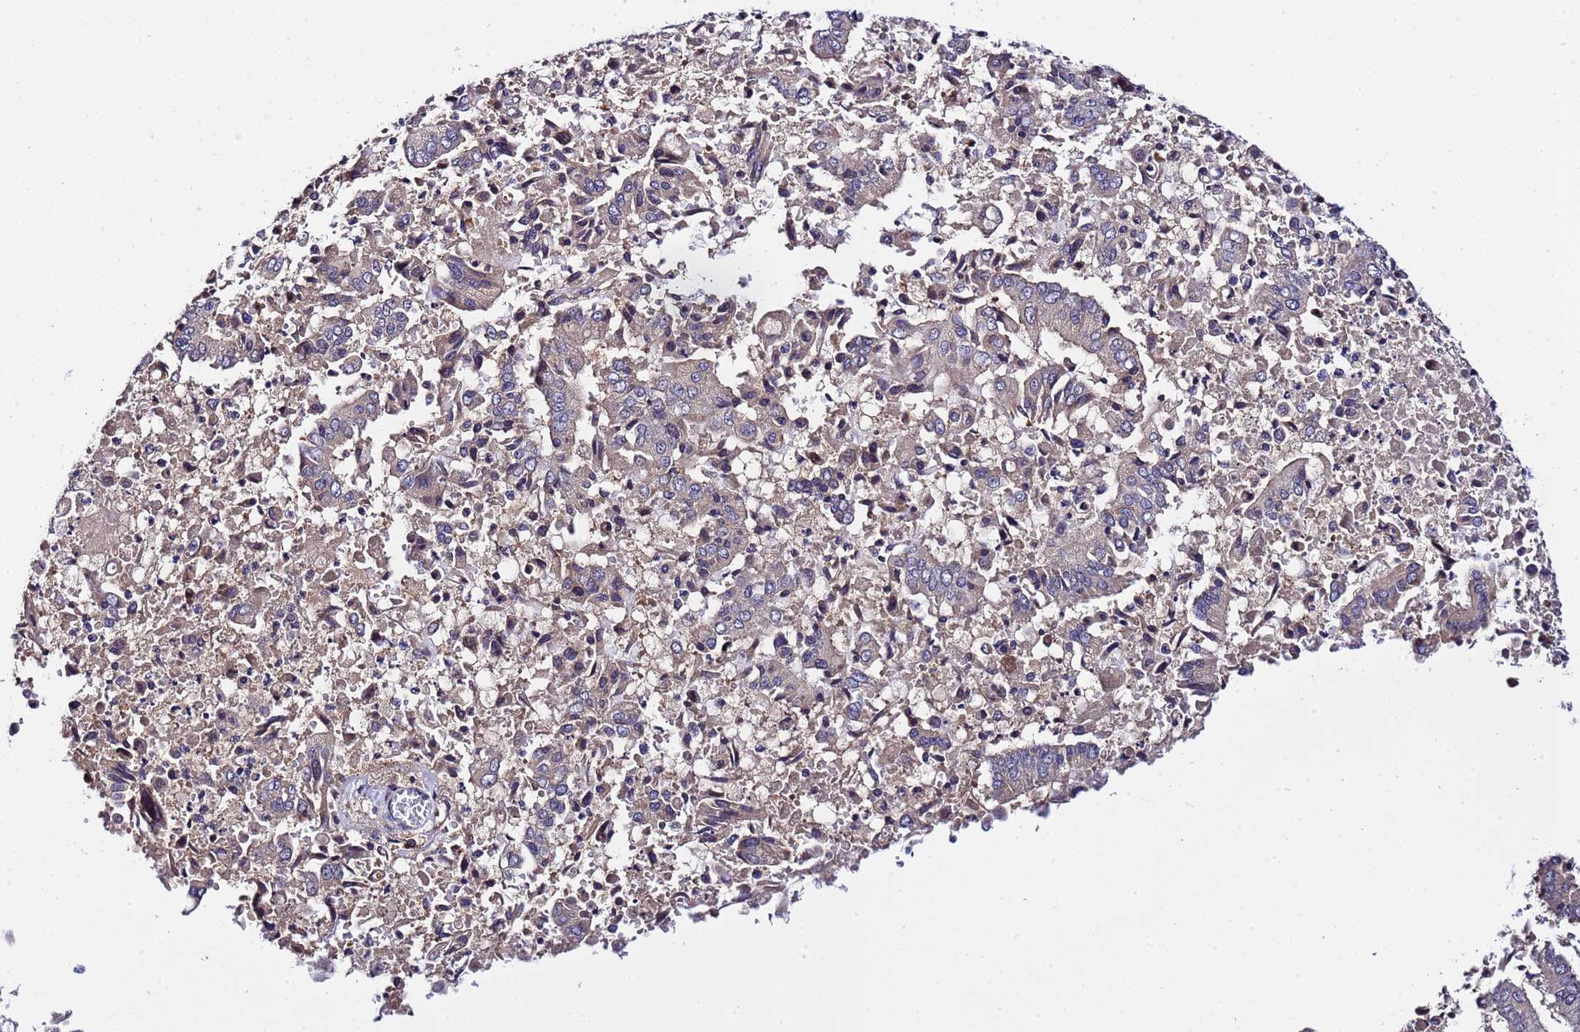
{"staining": {"intensity": "weak", "quantity": "<25%", "location": "cytoplasmic/membranous"}, "tissue": "pancreatic cancer", "cell_type": "Tumor cells", "image_type": "cancer", "snomed": [{"axis": "morphology", "description": "Adenocarcinoma, NOS"}, {"axis": "topography", "description": "Pancreas"}], "caption": "DAB immunohistochemical staining of human adenocarcinoma (pancreatic) reveals no significant positivity in tumor cells.", "gene": "PLXDC2", "patient": {"sex": "female", "age": 77}}